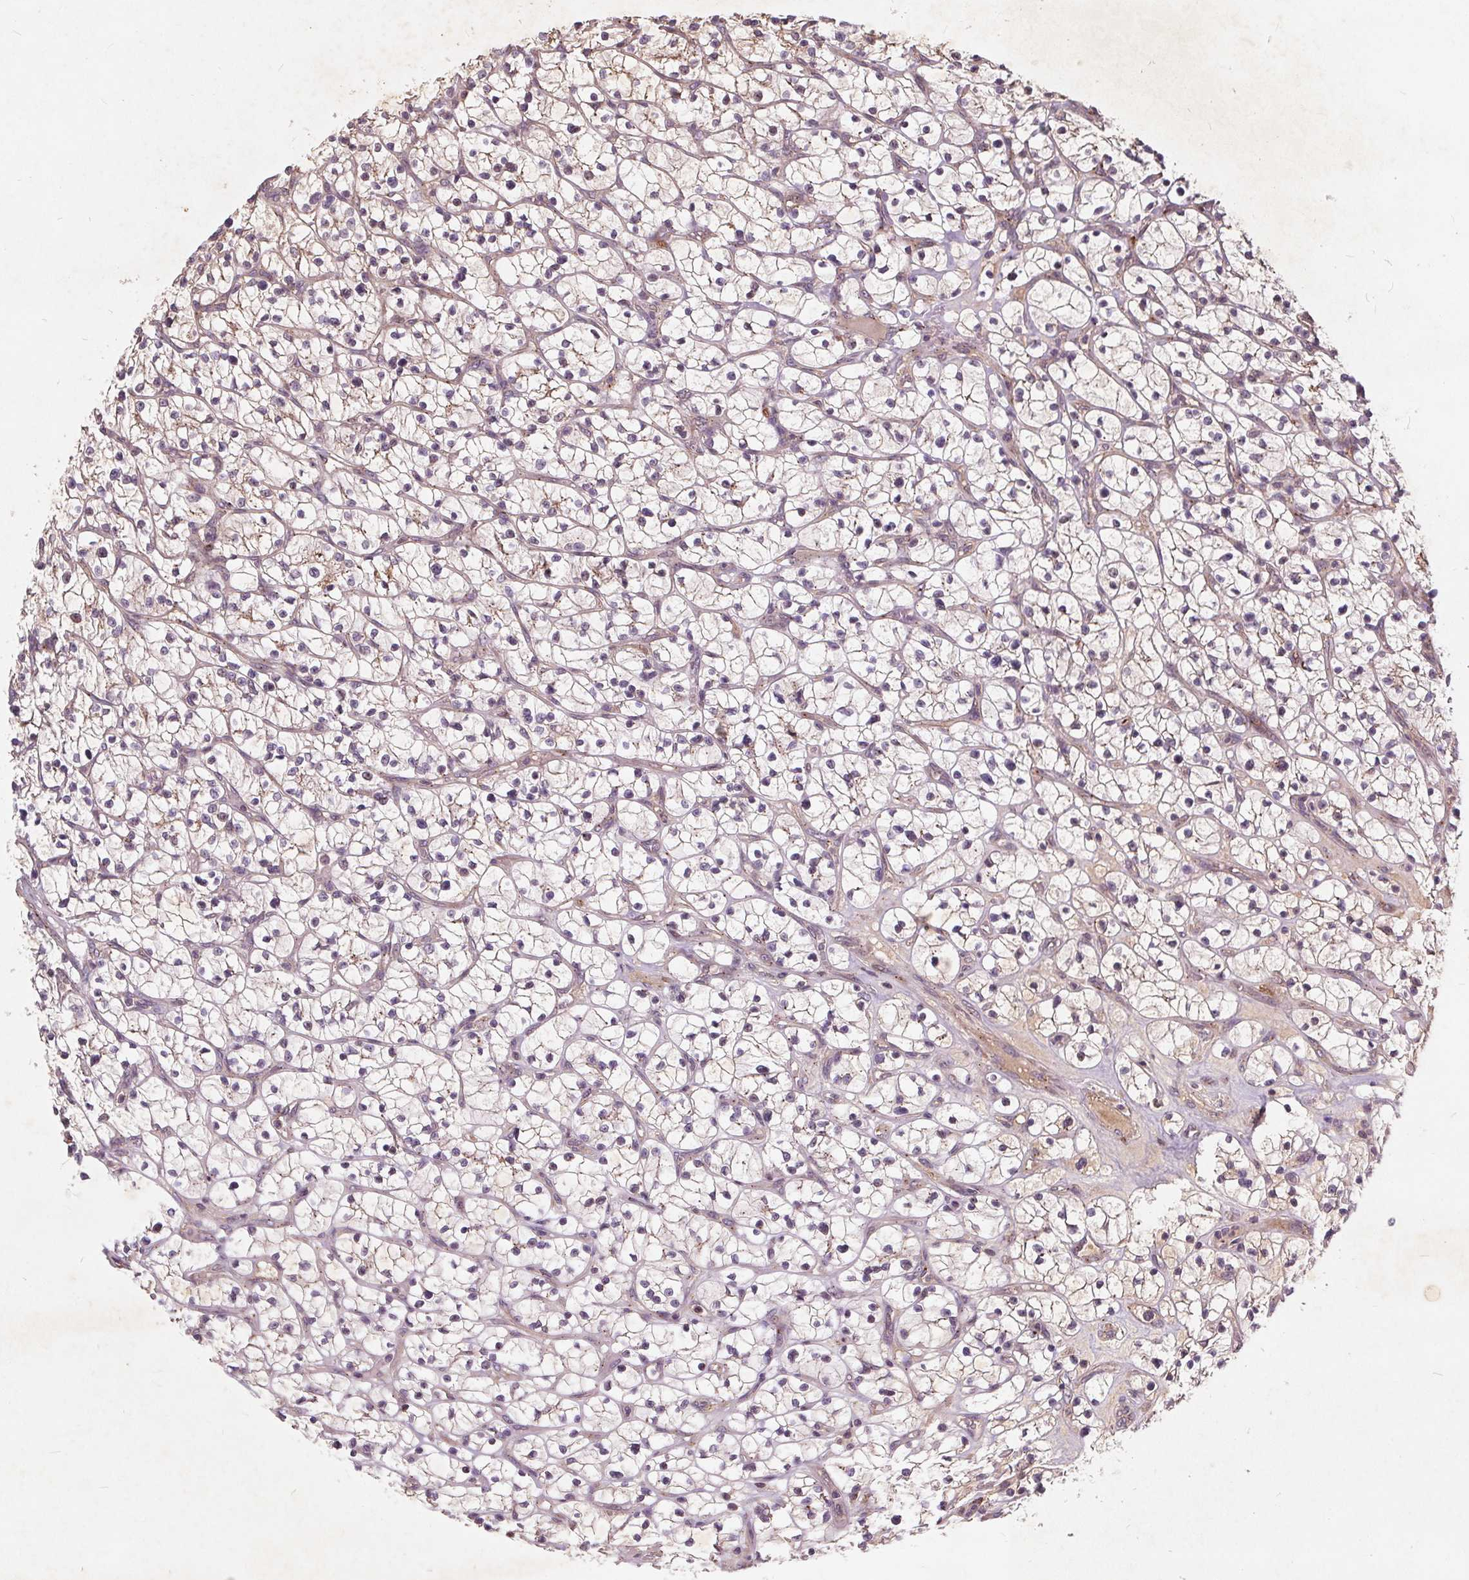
{"staining": {"intensity": "negative", "quantity": "none", "location": "none"}, "tissue": "renal cancer", "cell_type": "Tumor cells", "image_type": "cancer", "snomed": [{"axis": "morphology", "description": "Adenocarcinoma, NOS"}, {"axis": "topography", "description": "Kidney"}], "caption": "Renal adenocarcinoma was stained to show a protein in brown. There is no significant staining in tumor cells.", "gene": "CSNK1G2", "patient": {"sex": "female", "age": 64}}